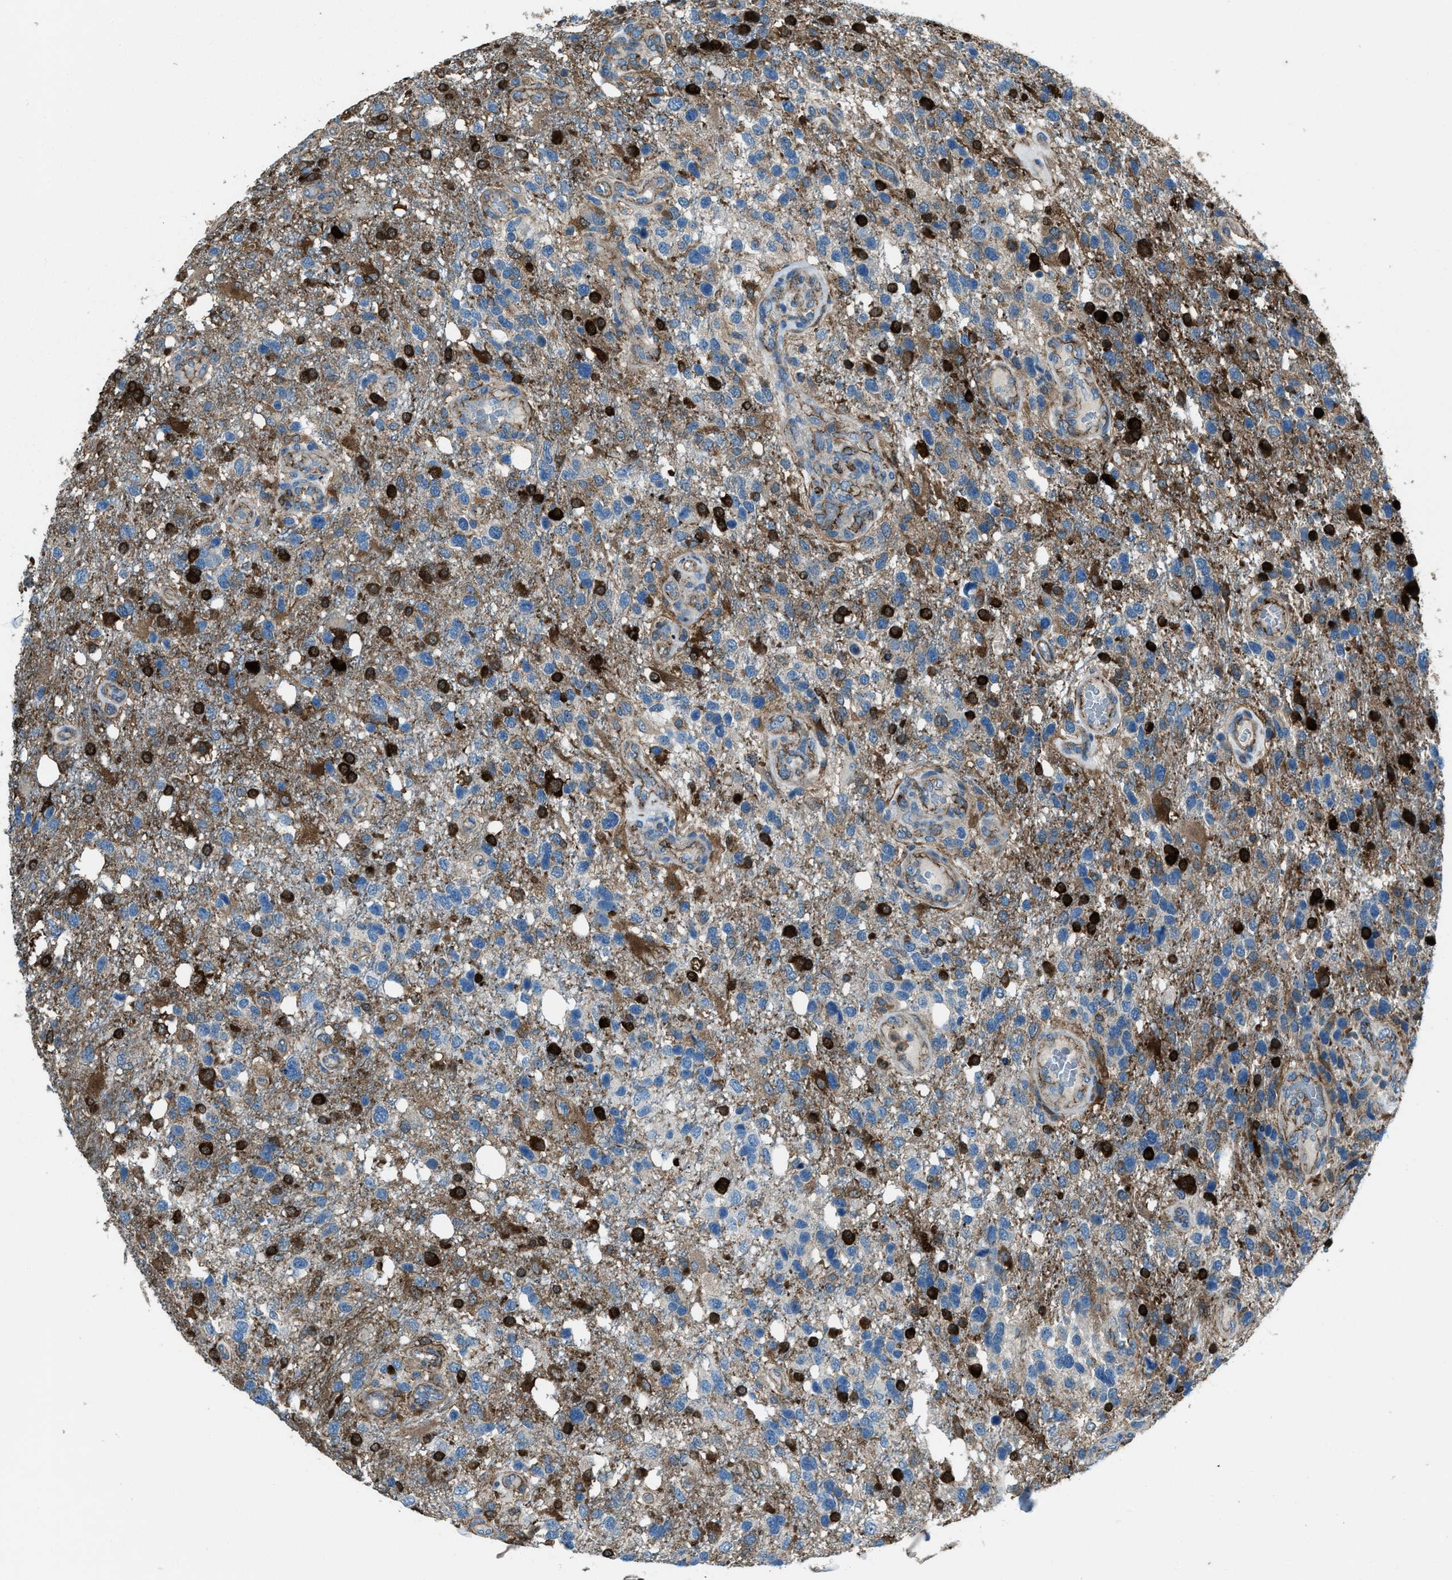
{"staining": {"intensity": "strong", "quantity": "<25%", "location": "cytoplasmic/membranous"}, "tissue": "glioma", "cell_type": "Tumor cells", "image_type": "cancer", "snomed": [{"axis": "morphology", "description": "Glioma, malignant, High grade"}, {"axis": "topography", "description": "Brain"}], "caption": "Human glioma stained with a protein marker reveals strong staining in tumor cells.", "gene": "SVIL", "patient": {"sex": "female", "age": 58}}